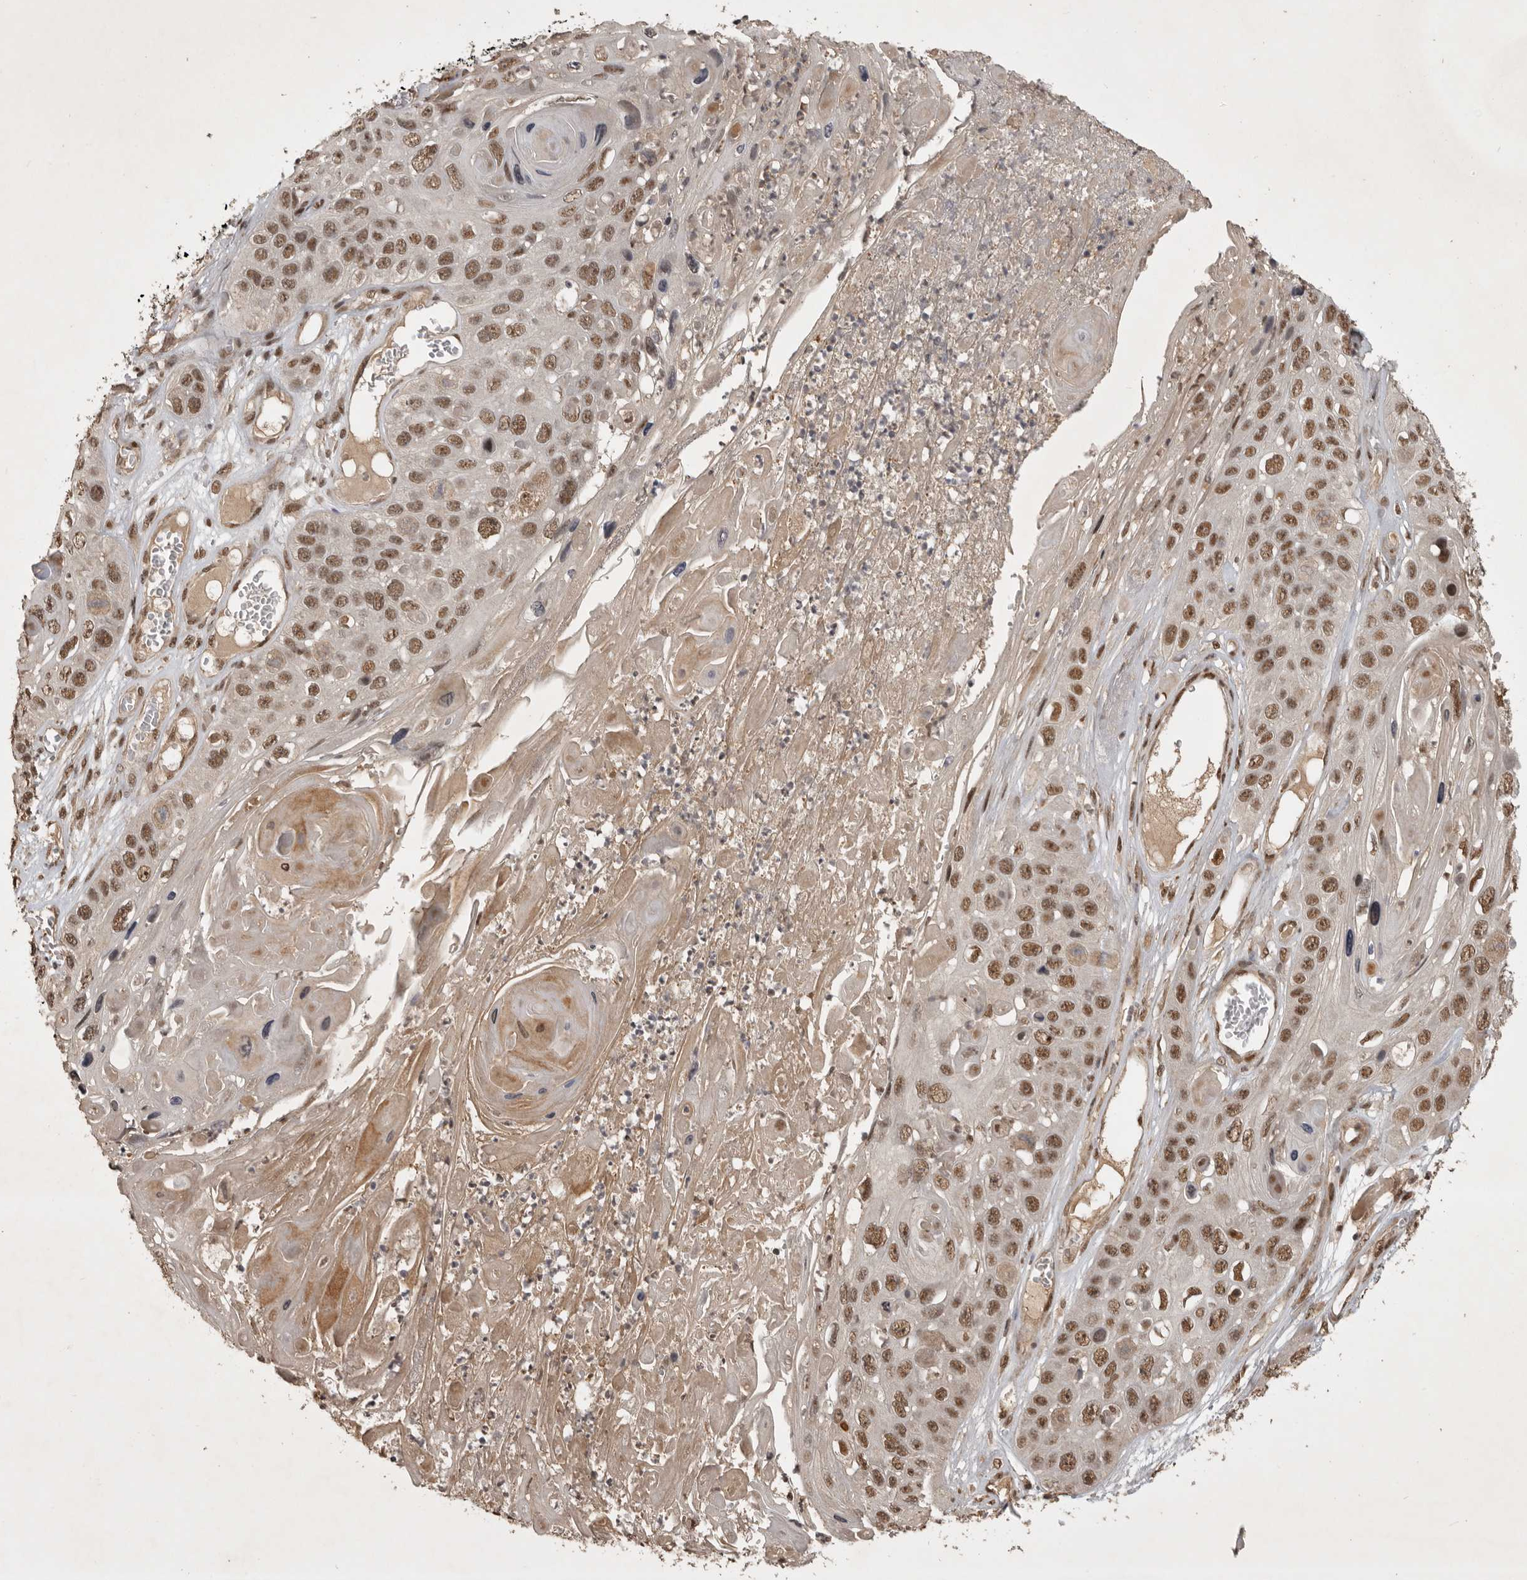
{"staining": {"intensity": "moderate", "quantity": ">75%", "location": "nuclear"}, "tissue": "skin cancer", "cell_type": "Tumor cells", "image_type": "cancer", "snomed": [{"axis": "morphology", "description": "Squamous cell carcinoma, NOS"}, {"axis": "topography", "description": "Skin"}], "caption": "Immunohistochemical staining of human squamous cell carcinoma (skin) demonstrates medium levels of moderate nuclear positivity in about >75% of tumor cells. The staining was performed using DAB to visualize the protein expression in brown, while the nuclei were stained in blue with hematoxylin (Magnification: 20x).", "gene": "CBLL1", "patient": {"sex": "male", "age": 55}}